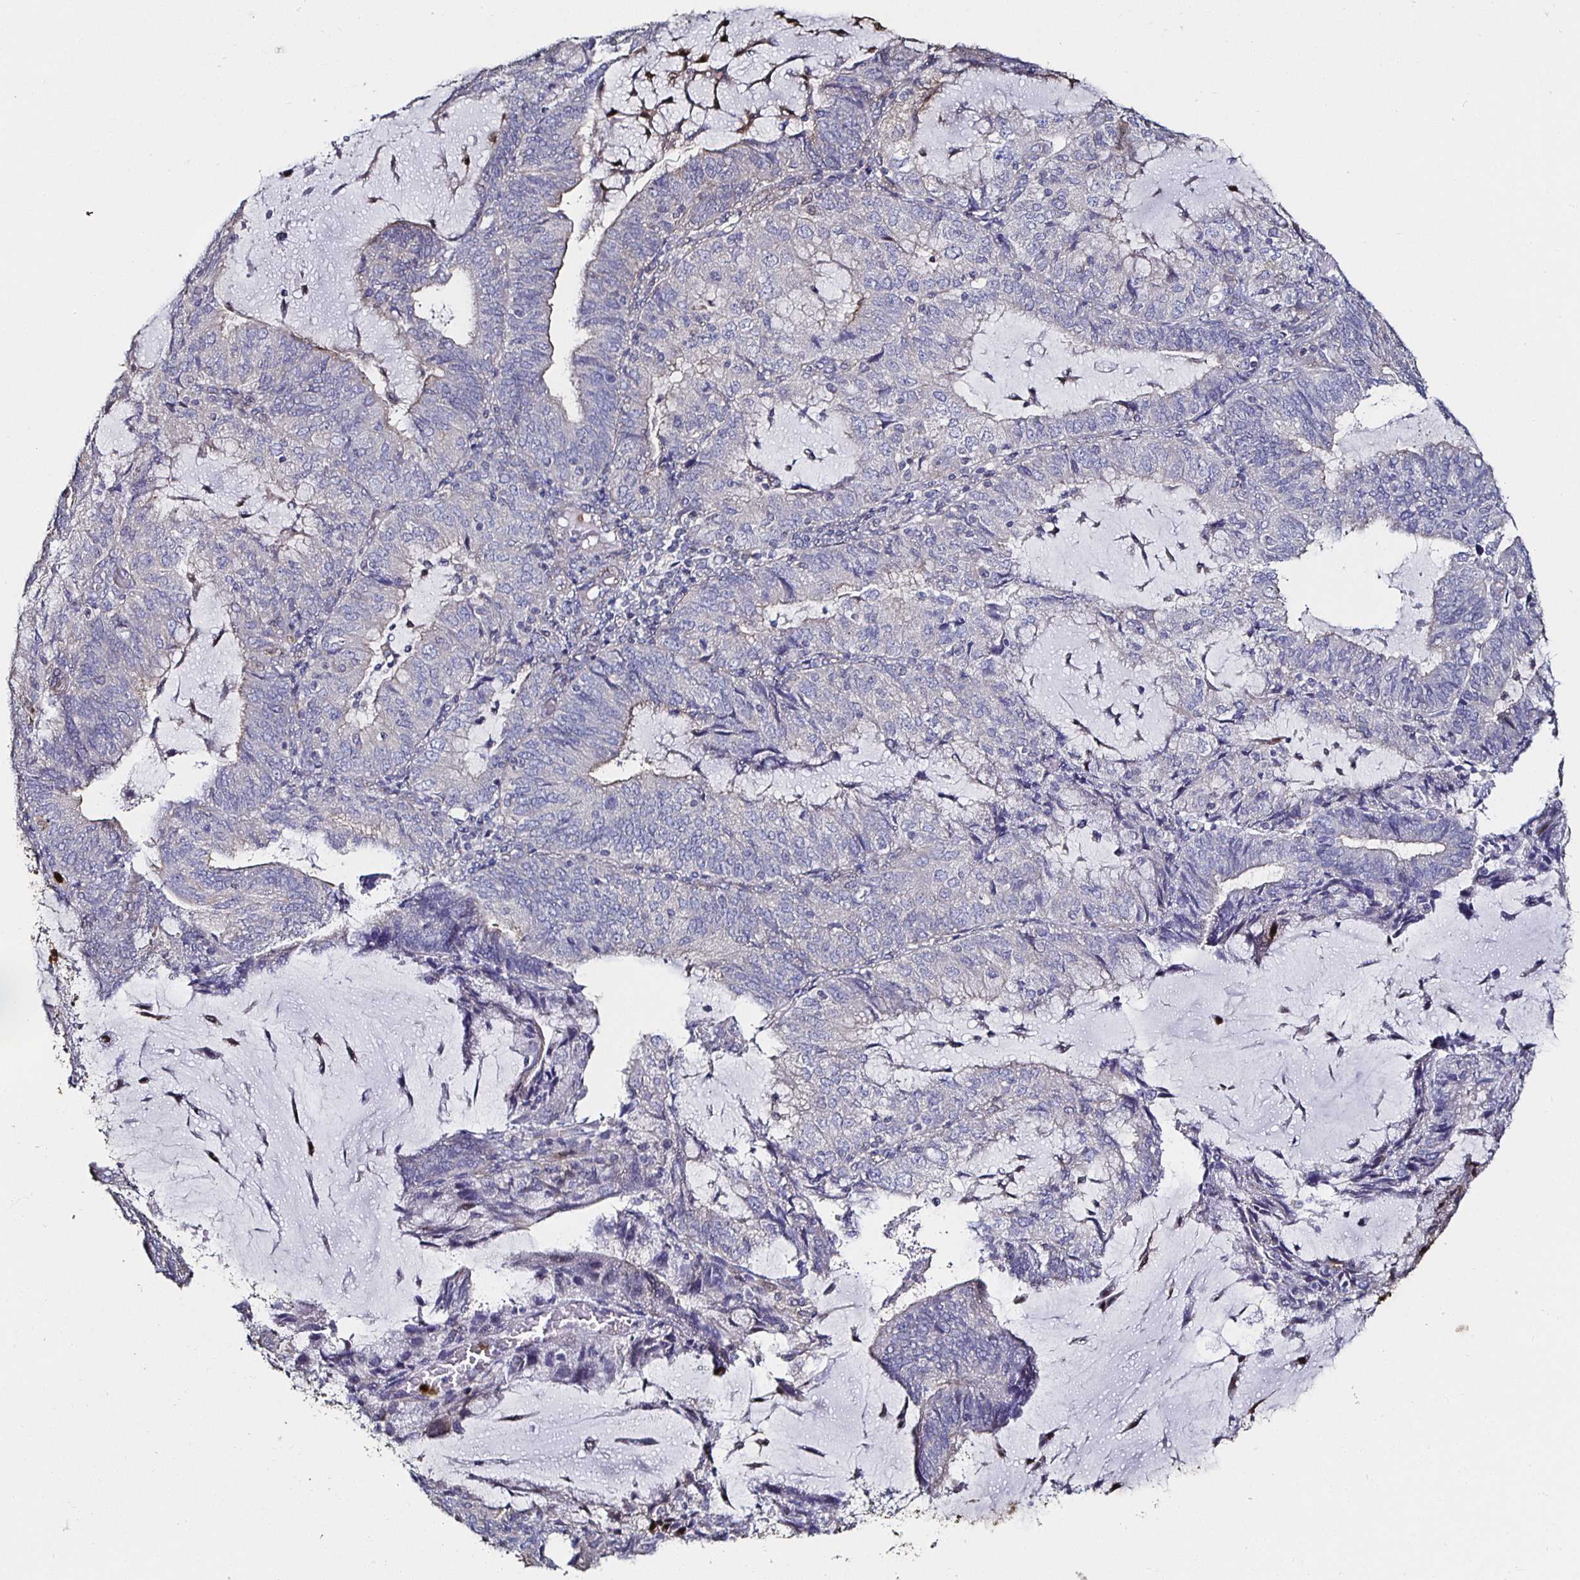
{"staining": {"intensity": "negative", "quantity": "none", "location": "none"}, "tissue": "endometrial cancer", "cell_type": "Tumor cells", "image_type": "cancer", "snomed": [{"axis": "morphology", "description": "Adenocarcinoma, NOS"}, {"axis": "topography", "description": "Endometrium"}], "caption": "Human endometrial cancer (adenocarcinoma) stained for a protein using IHC exhibits no expression in tumor cells.", "gene": "TLR4", "patient": {"sex": "female", "age": 81}}